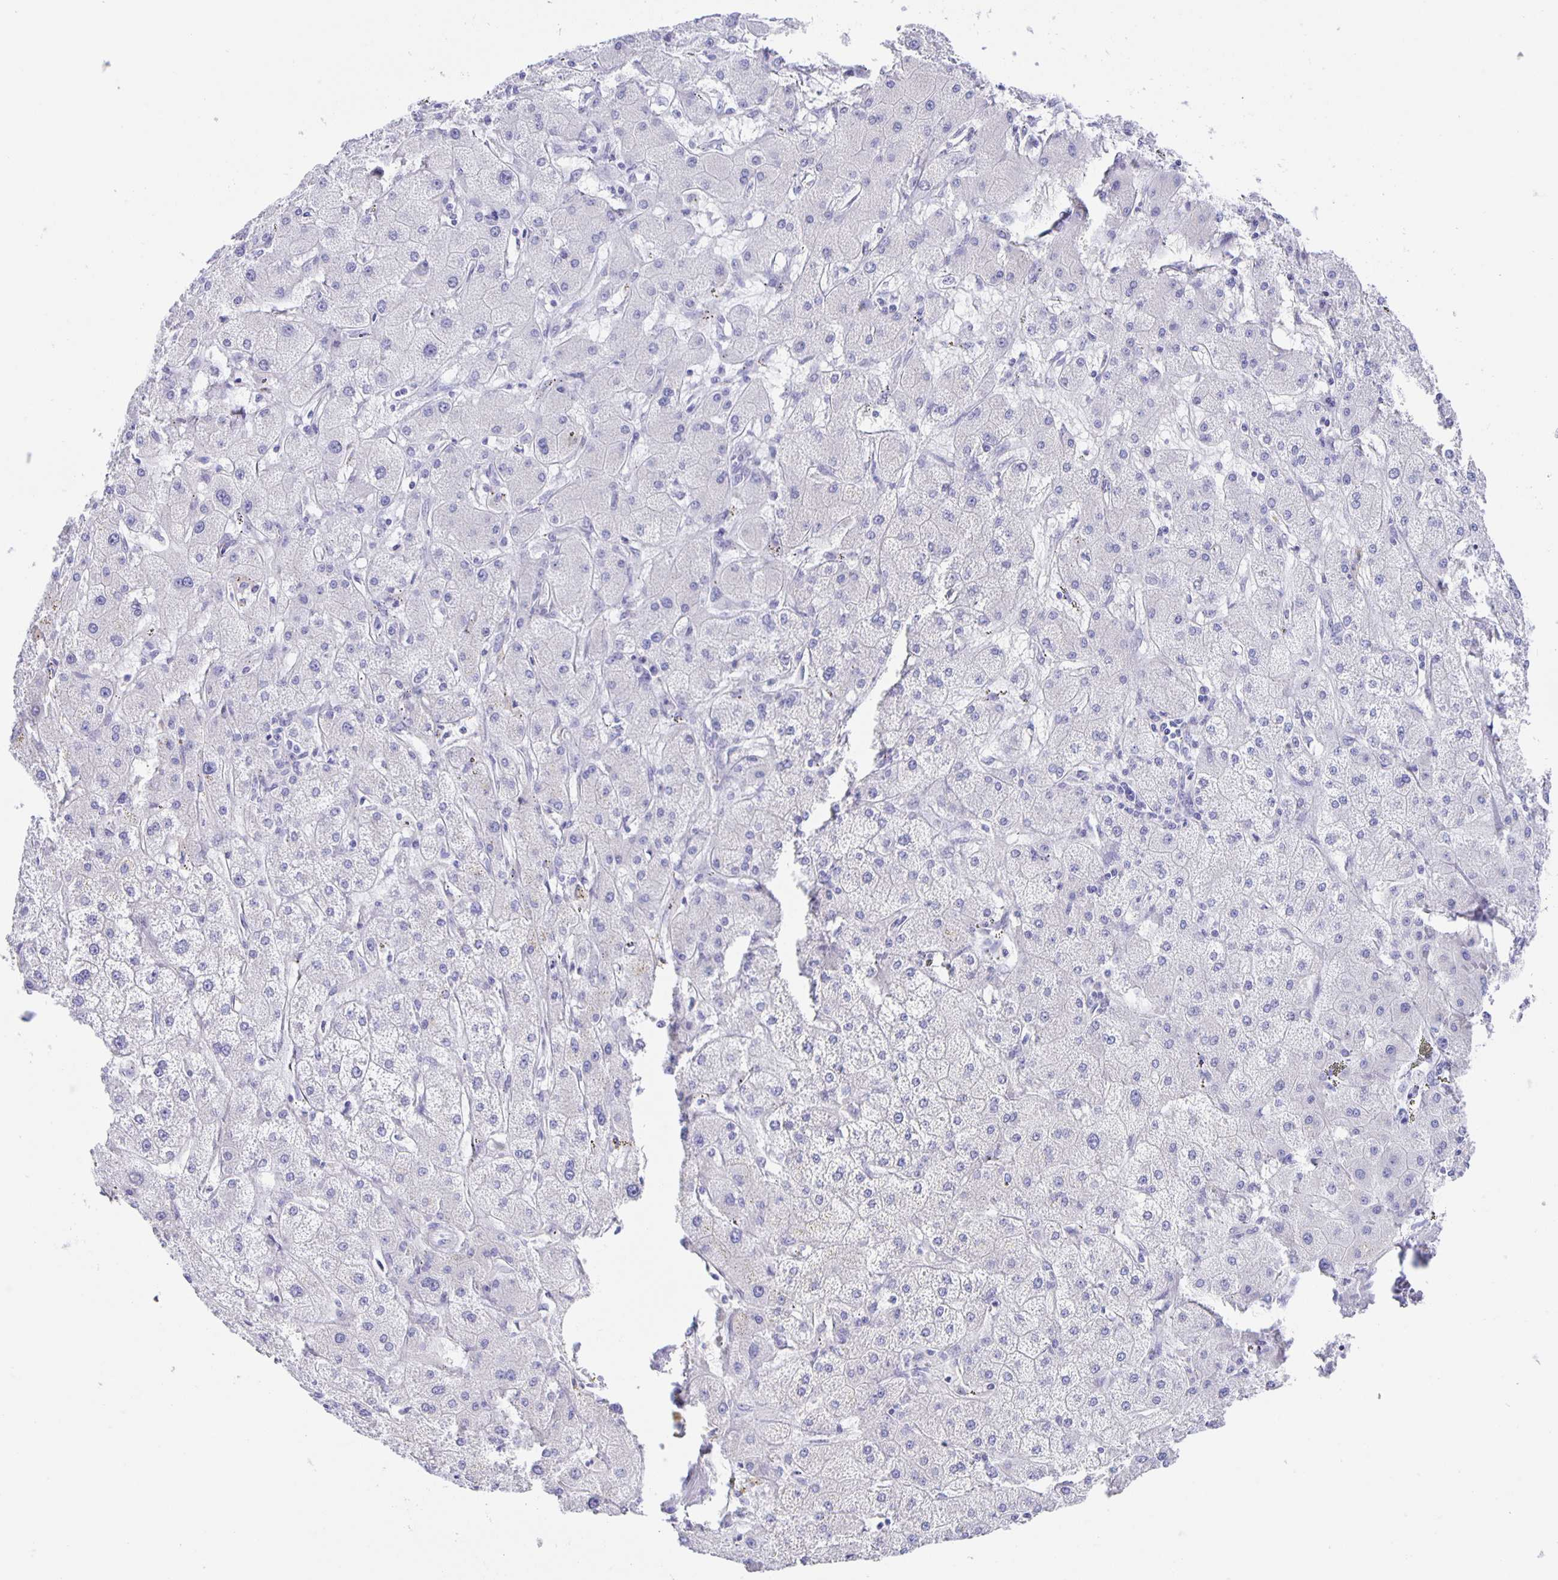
{"staining": {"intensity": "negative", "quantity": "none", "location": "none"}, "tissue": "liver cancer", "cell_type": "Tumor cells", "image_type": "cancer", "snomed": [{"axis": "morphology", "description": "Cholangiocarcinoma"}, {"axis": "topography", "description": "Liver"}], "caption": "Immunohistochemistry (IHC) image of neoplastic tissue: liver cholangiocarcinoma stained with DAB (3,3'-diaminobenzidine) shows no significant protein staining in tumor cells.", "gene": "GUCA2A", "patient": {"sex": "female", "age": 60}}